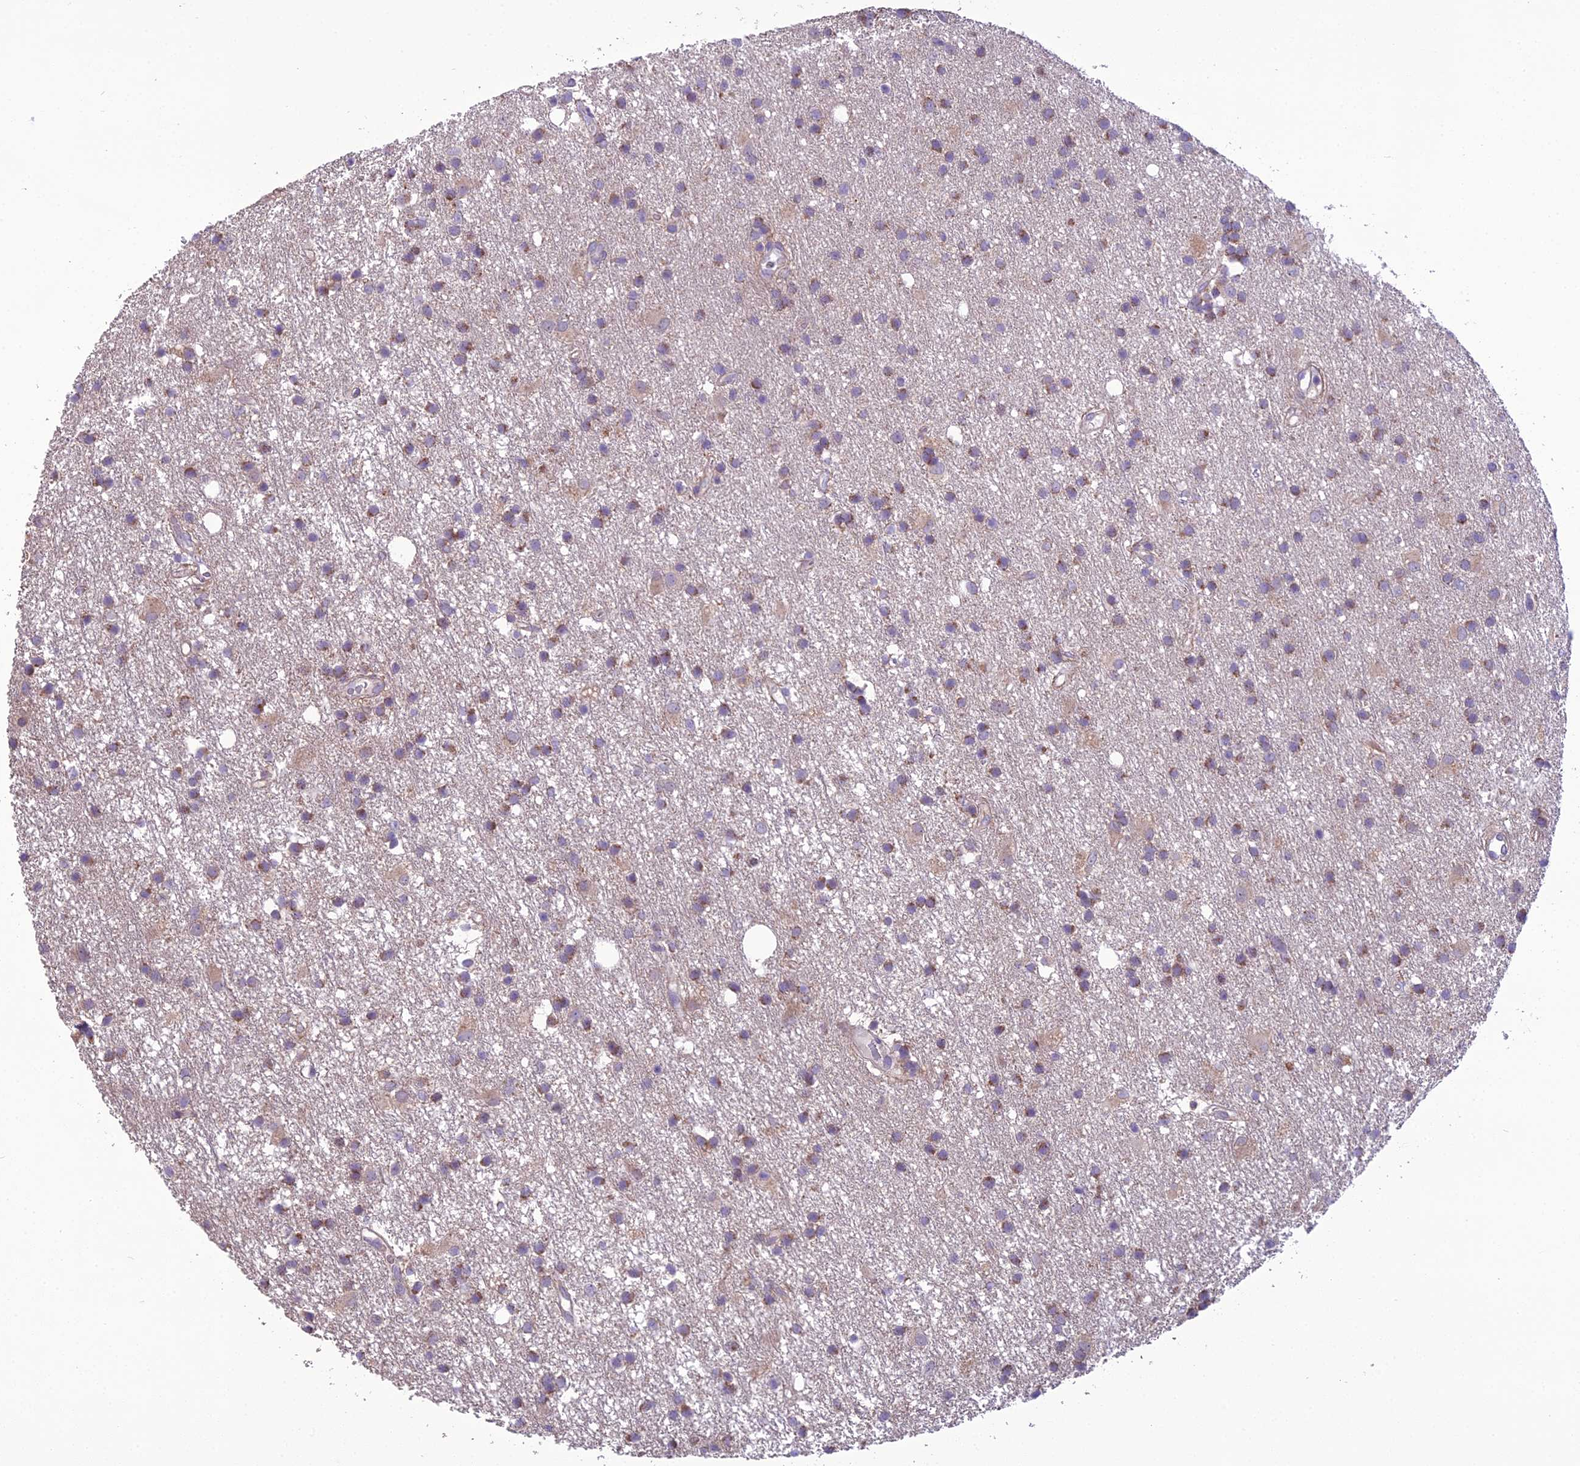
{"staining": {"intensity": "moderate", "quantity": "25%-75%", "location": "cytoplasmic/membranous"}, "tissue": "glioma", "cell_type": "Tumor cells", "image_type": "cancer", "snomed": [{"axis": "morphology", "description": "Glioma, malignant, High grade"}, {"axis": "topography", "description": "Brain"}], "caption": "Immunohistochemistry (IHC) photomicrograph of neoplastic tissue: human glioma stained using immunohistochemistry reveals medium levels of moderate protein expression localized specifically in the cytoplasmic/membranous of tumor cells, appearing as a cytoplasmic/membranous brown color.", "gene": "SCRT1", "patient": {"sex": "male", "age": 77}}